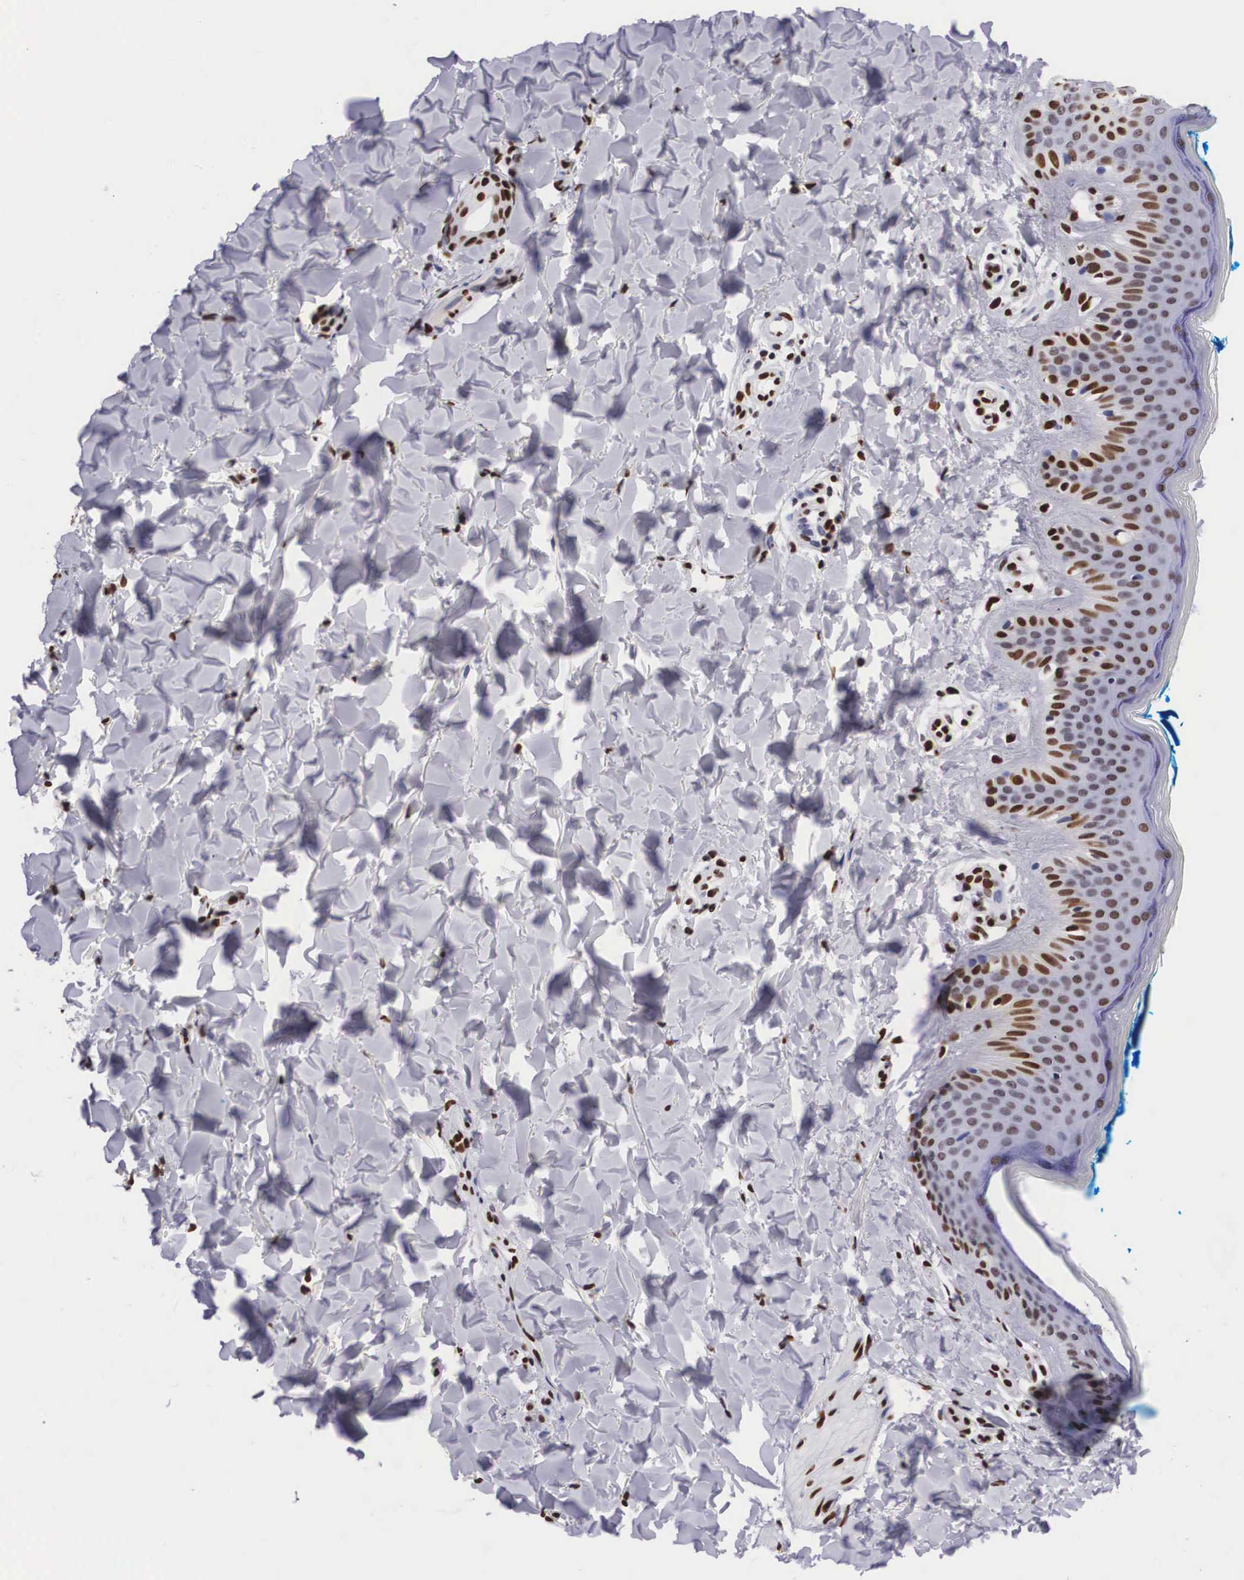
{"staining": {"intensity": "strong", "quantity": ">75%", "location": "nuclear"}, "tissue": "skin", "cell_type": "Fibroblasts", "image_type": "normal", "snomed": [{"axis": "morphology", "description": "Normal tissue, NOS"}, {"axis": "topography", "description": "Skin"}], "caption": "Immunohistochemistry (IHC) of benign skin reveals high levels of strong nuclear positivity in approximately >75% of fibroblasts. (DAB (3,3'-diaminobenzidine) IHC, brown staining for protein, blue staining for nuclei).", "gene": "MECP2", "patient": {"sex": "female", "age": 17}}